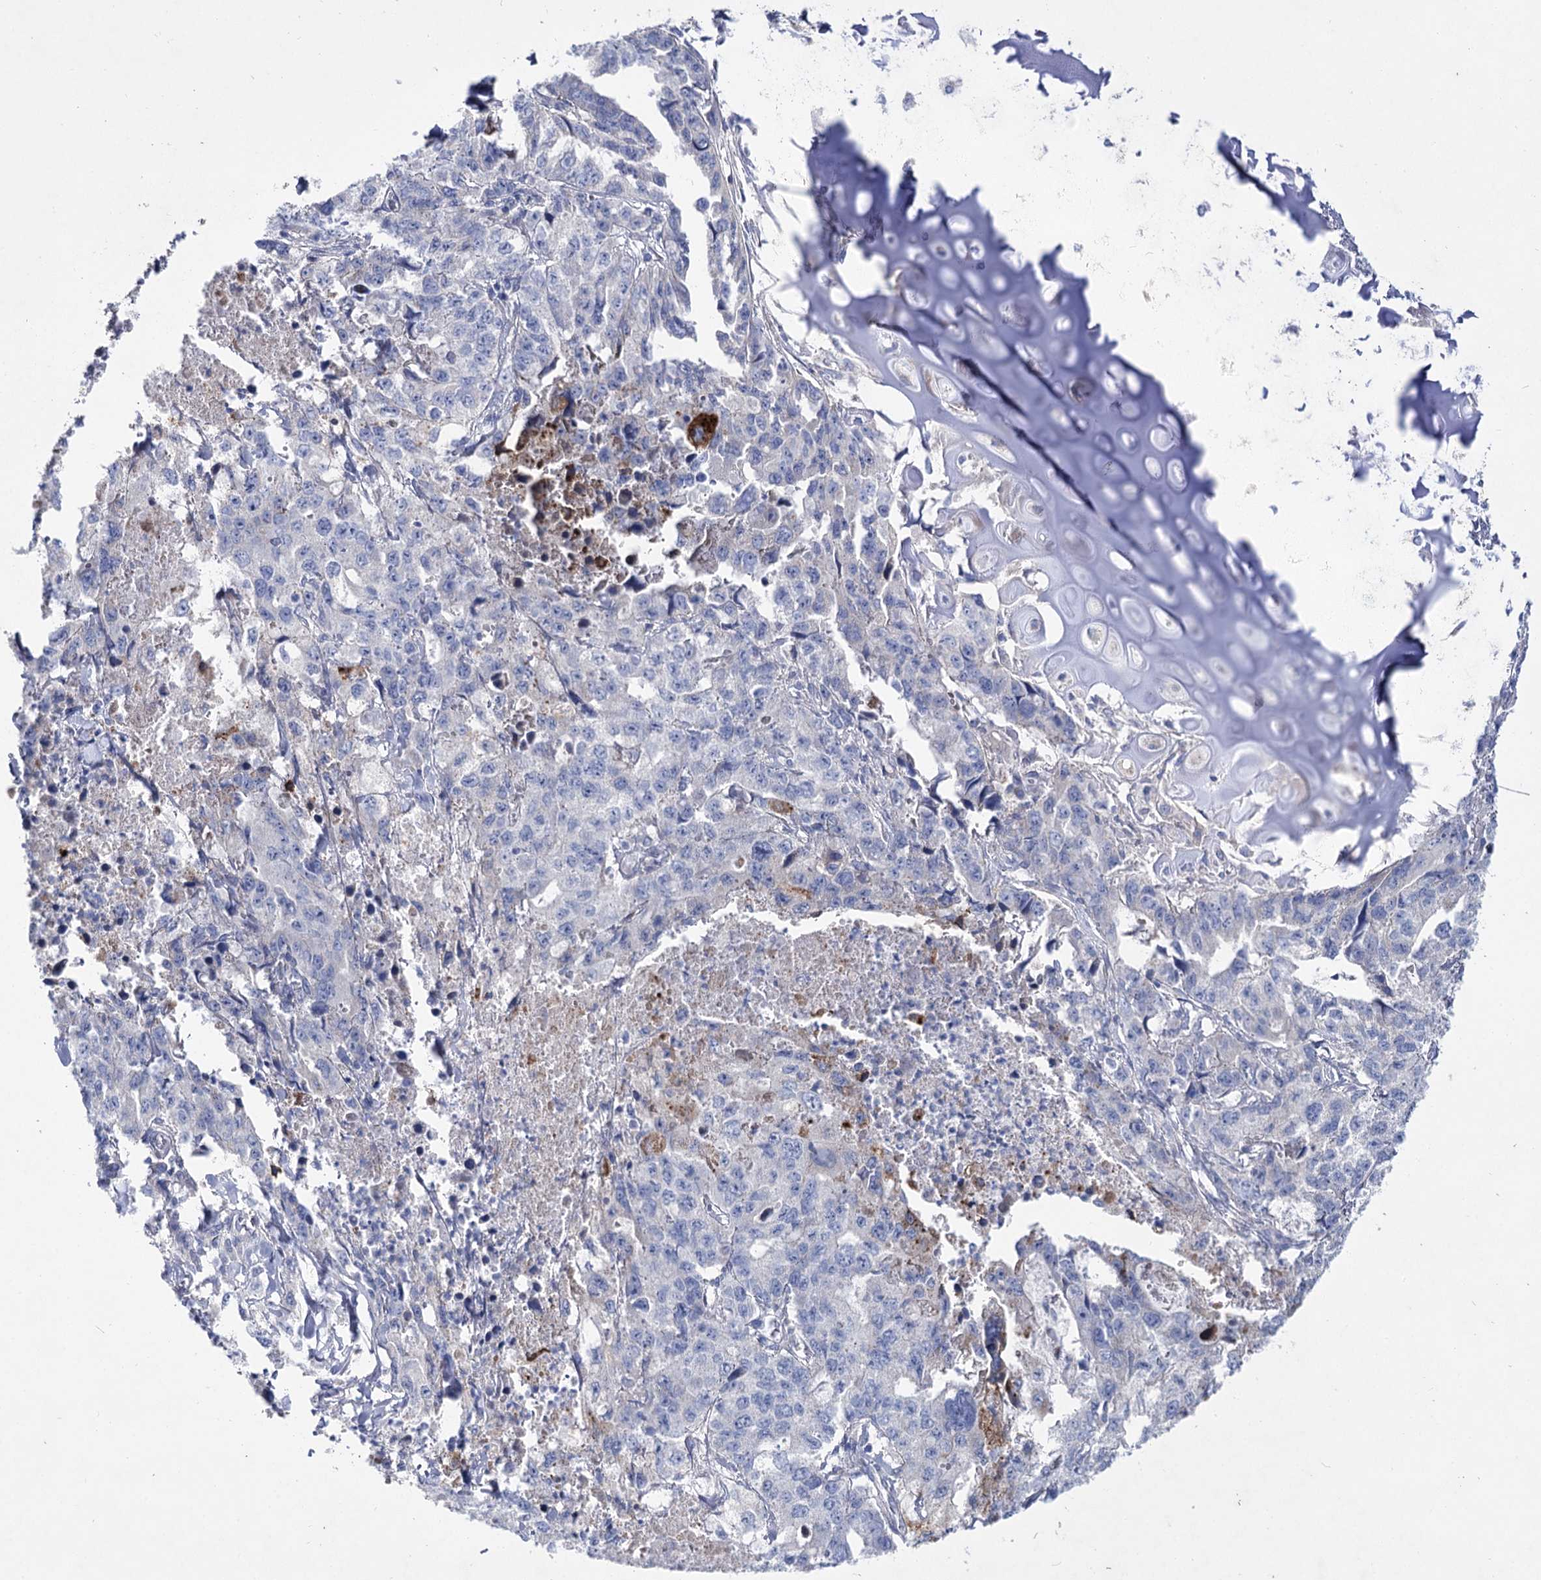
{"staining": {"intensity": "negative", "quantity": "none", "location": "none"}, "tissue": "lung cancer", "cell_type": "Tumor cells", "image_type": "cancer", "snomed": [{"axis": "morphology", "description": "Adenocarcinoma, NOS"}, {"axis": "topography", "description": "Lung"}], "caption": "An immunohistochemistry micrograph of lung adenocarcinoma is shown. There is no staining in tumor cells of lung adenocarcinoma.", "gene": "LRRC14B", "patient": {"sex": "female", "age": 51}}